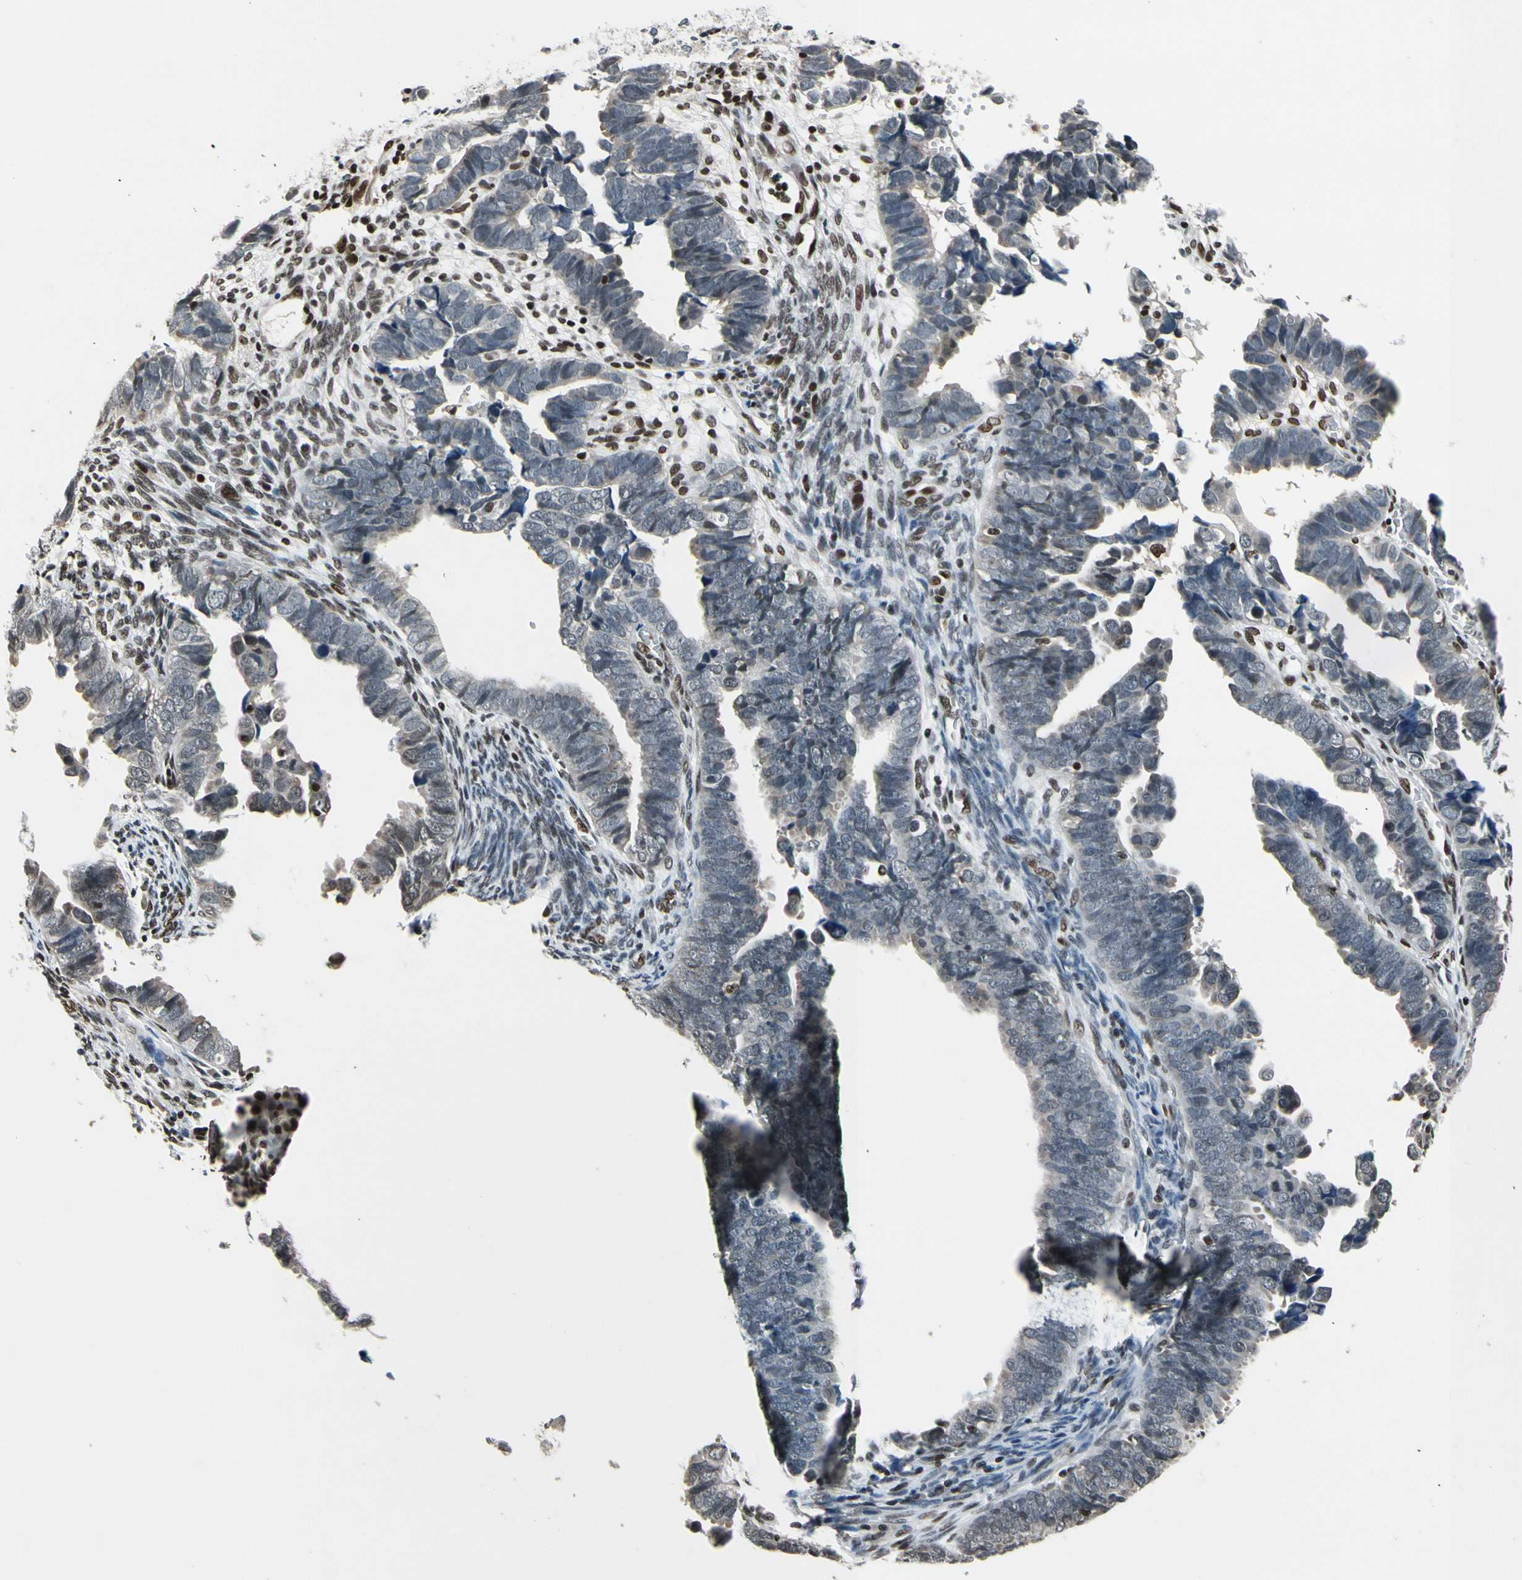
{"staining": {"intensity": "moderate", "quantity": "25%-75%", "location": "nuclear"}, "tissue": "endometrial cancer", "cell_type": "Tumor cells", "image_type": "cancer", "snomed": [{"axis": "morphology", "description": "Adenocarcinoma, NOS"}, {"axis": "topography", "description": "Endometrium"}], "caption": "A medium amount of moderate nuclear positivity is appreciated in about 25%-75% of tumor cells in adenocarcinoma (endometrial) tissue. Nuclei are stained in blue.", "gene": "RECQL", "patient": {"sex": "female", "age": 75}}